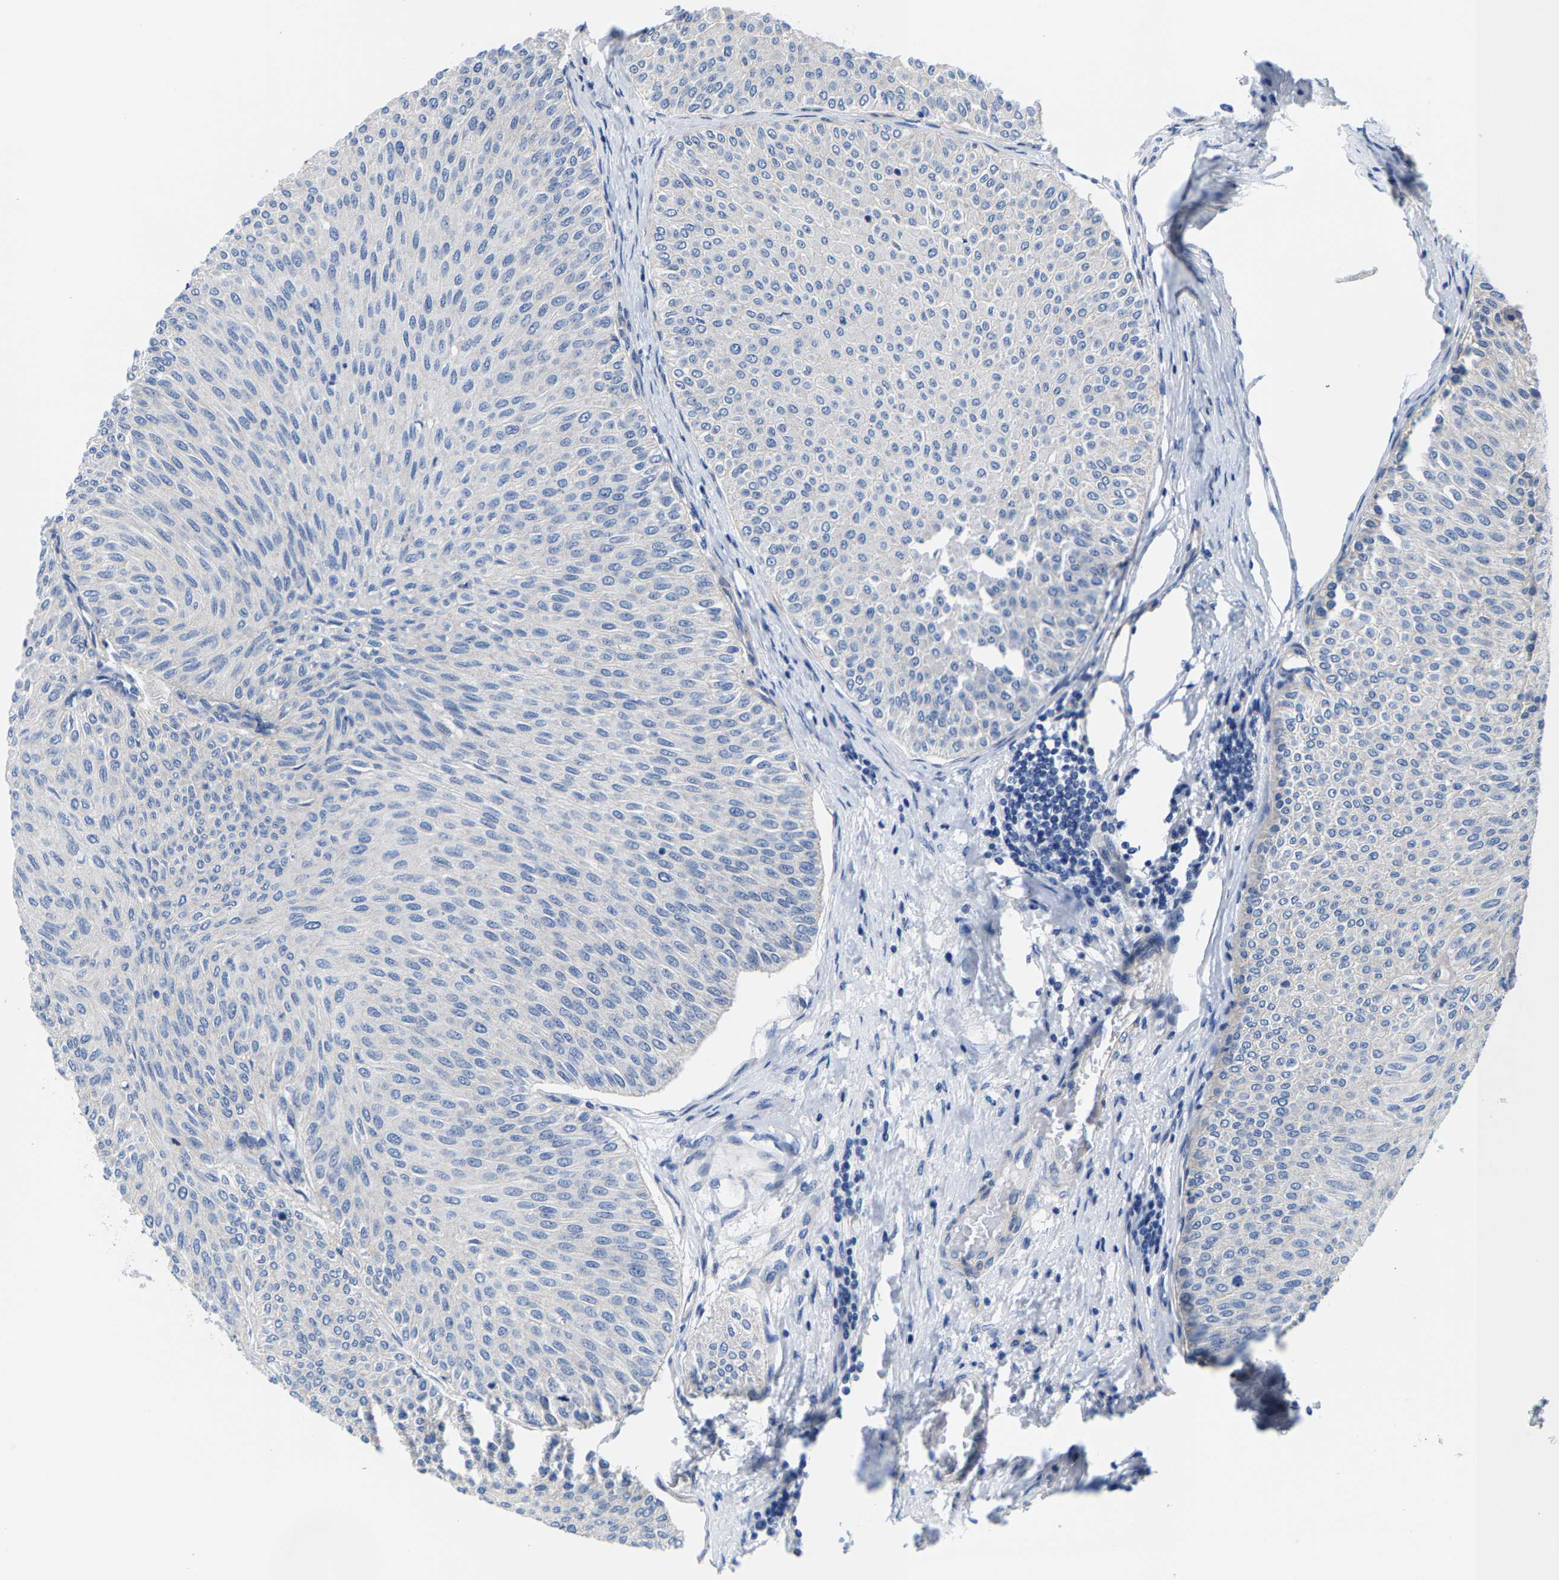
{"staining": {"intensity": "negative", "quantity": "none", "location": "none"}, "tissue": "urothelial cancer", "cell_type": "Tumor cells", "image_type": "cancer", "snomed": [{"axis": "morphology", "description": "Urothelial carcinoma, Low grade"}, {"axis": "topography", "description": "Urinary bladder"}], "caption": "An immunohistochemistry image of urothelial cancer is shown. There is no staining in tumor cells of urothelial cancer.", "gene": "DSCAM", "patient": {"sex": "male", "age": 78}}